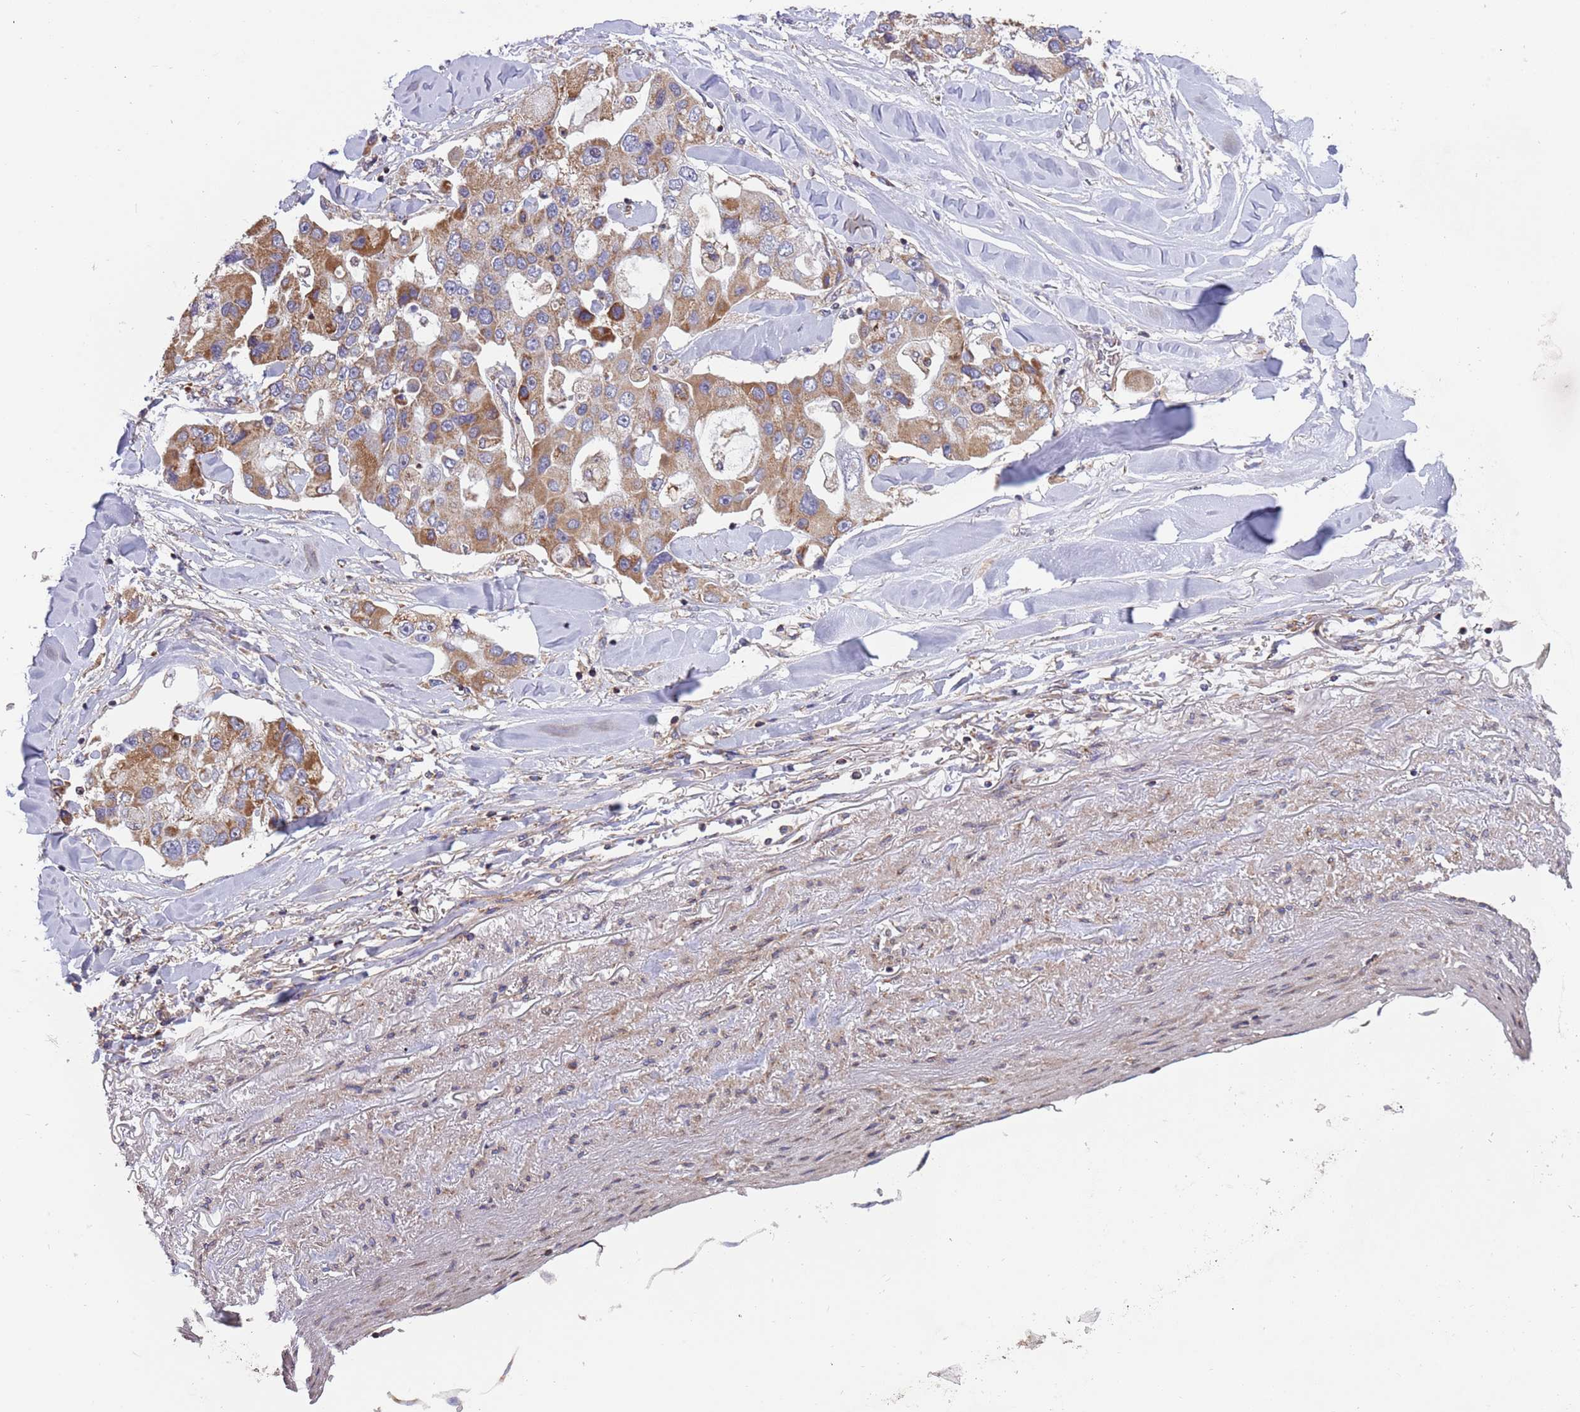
{"staining": {"intensity": "moderate", "quantity": ">75%", "location": "cytoplasmic/membranous"}, "tissue": "lung cancer", "cell_type": "Tumor cells", "image_type": "cancer", "snomed": [{"axis": "morphology", "description": "Adenocarcinoma, NOS"}, {"axis": "topography", "description": "Lung"}], "caption": "DAB (3,3'-diaminobenzidine) immunohistochemical staining of lung adenocarcinoma exhibits moderate cytoplasmic/membranous protein expression in about >75% of tumor cells.", "gene": "IRS4", "patient": {"sex": "female", "age": 54}}